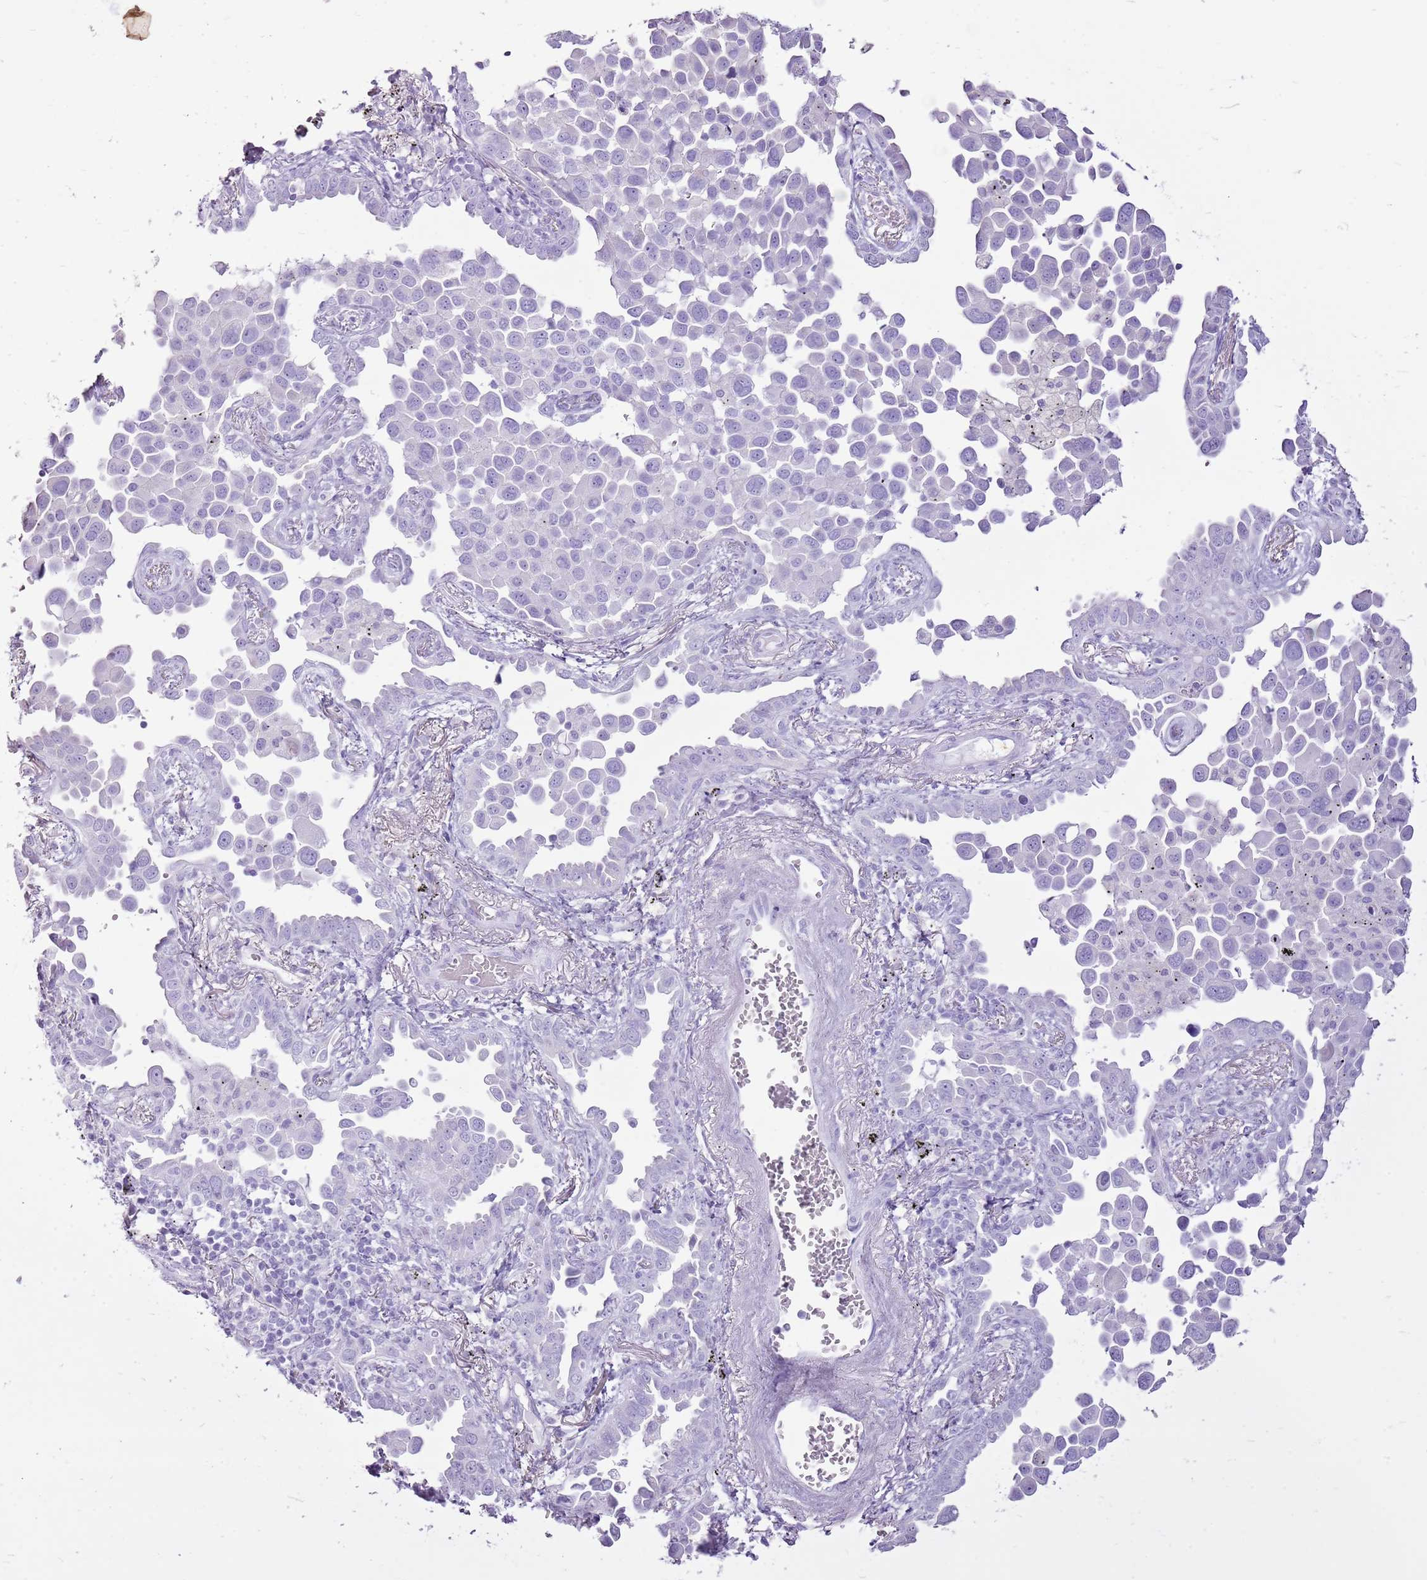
{"staining": {"intensity": "negative", "quantity": "none", "location": "none"}, "tissue": "lung cancer", "cell_type": "Tumor cells", "image_type": "cancer", "snomed": [{"axis": "morphology", "description": "Adenocarcinoma, NOS"}, {"axis": "topography", "description": "Lung"}], "caption": "Tumor cells show no significant positivity in lung cancer (adenocarcinoma).", "gene": "CNFN", "patient": {"sex": "male", "age": 67}}